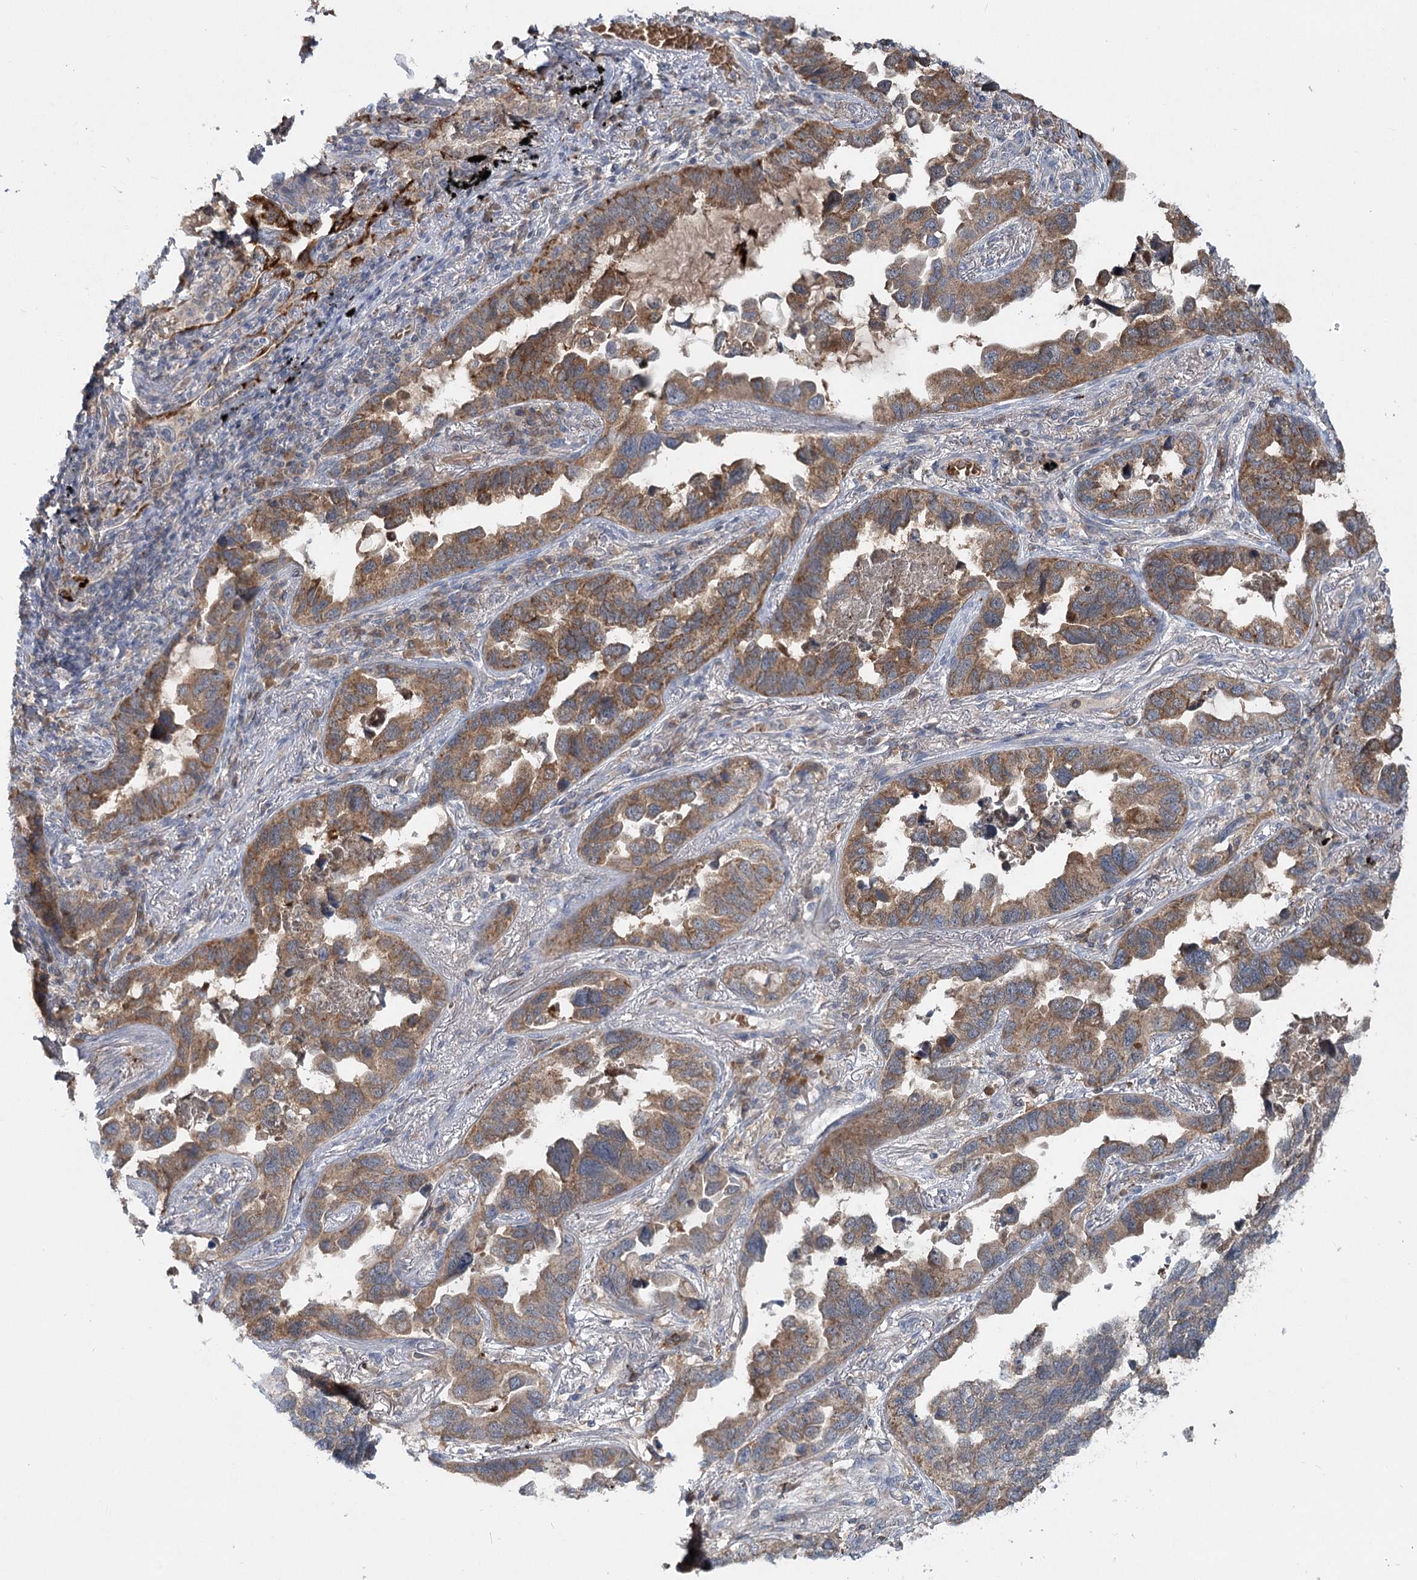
{"staining": {"intensity": "moderate", "quantity": ">75%", "location": "cytoplasmic/membranous"}, "tissue": "lung cancer", "cell_type": "Tumor cells", "image_type": "cancer", "snomed": [{"axis": "morphology", "description": "Adenocarcinoma, NOS"}, {"axis": "topography", "description": "Lung"}], "caption": "The immunohistochemical stain shows moderate cytoplasmic/membranous staining in tumor cells of lung cancer tissue.", "gene": "PYROXD2", "patient": {"sex": "male", "age": 67}}